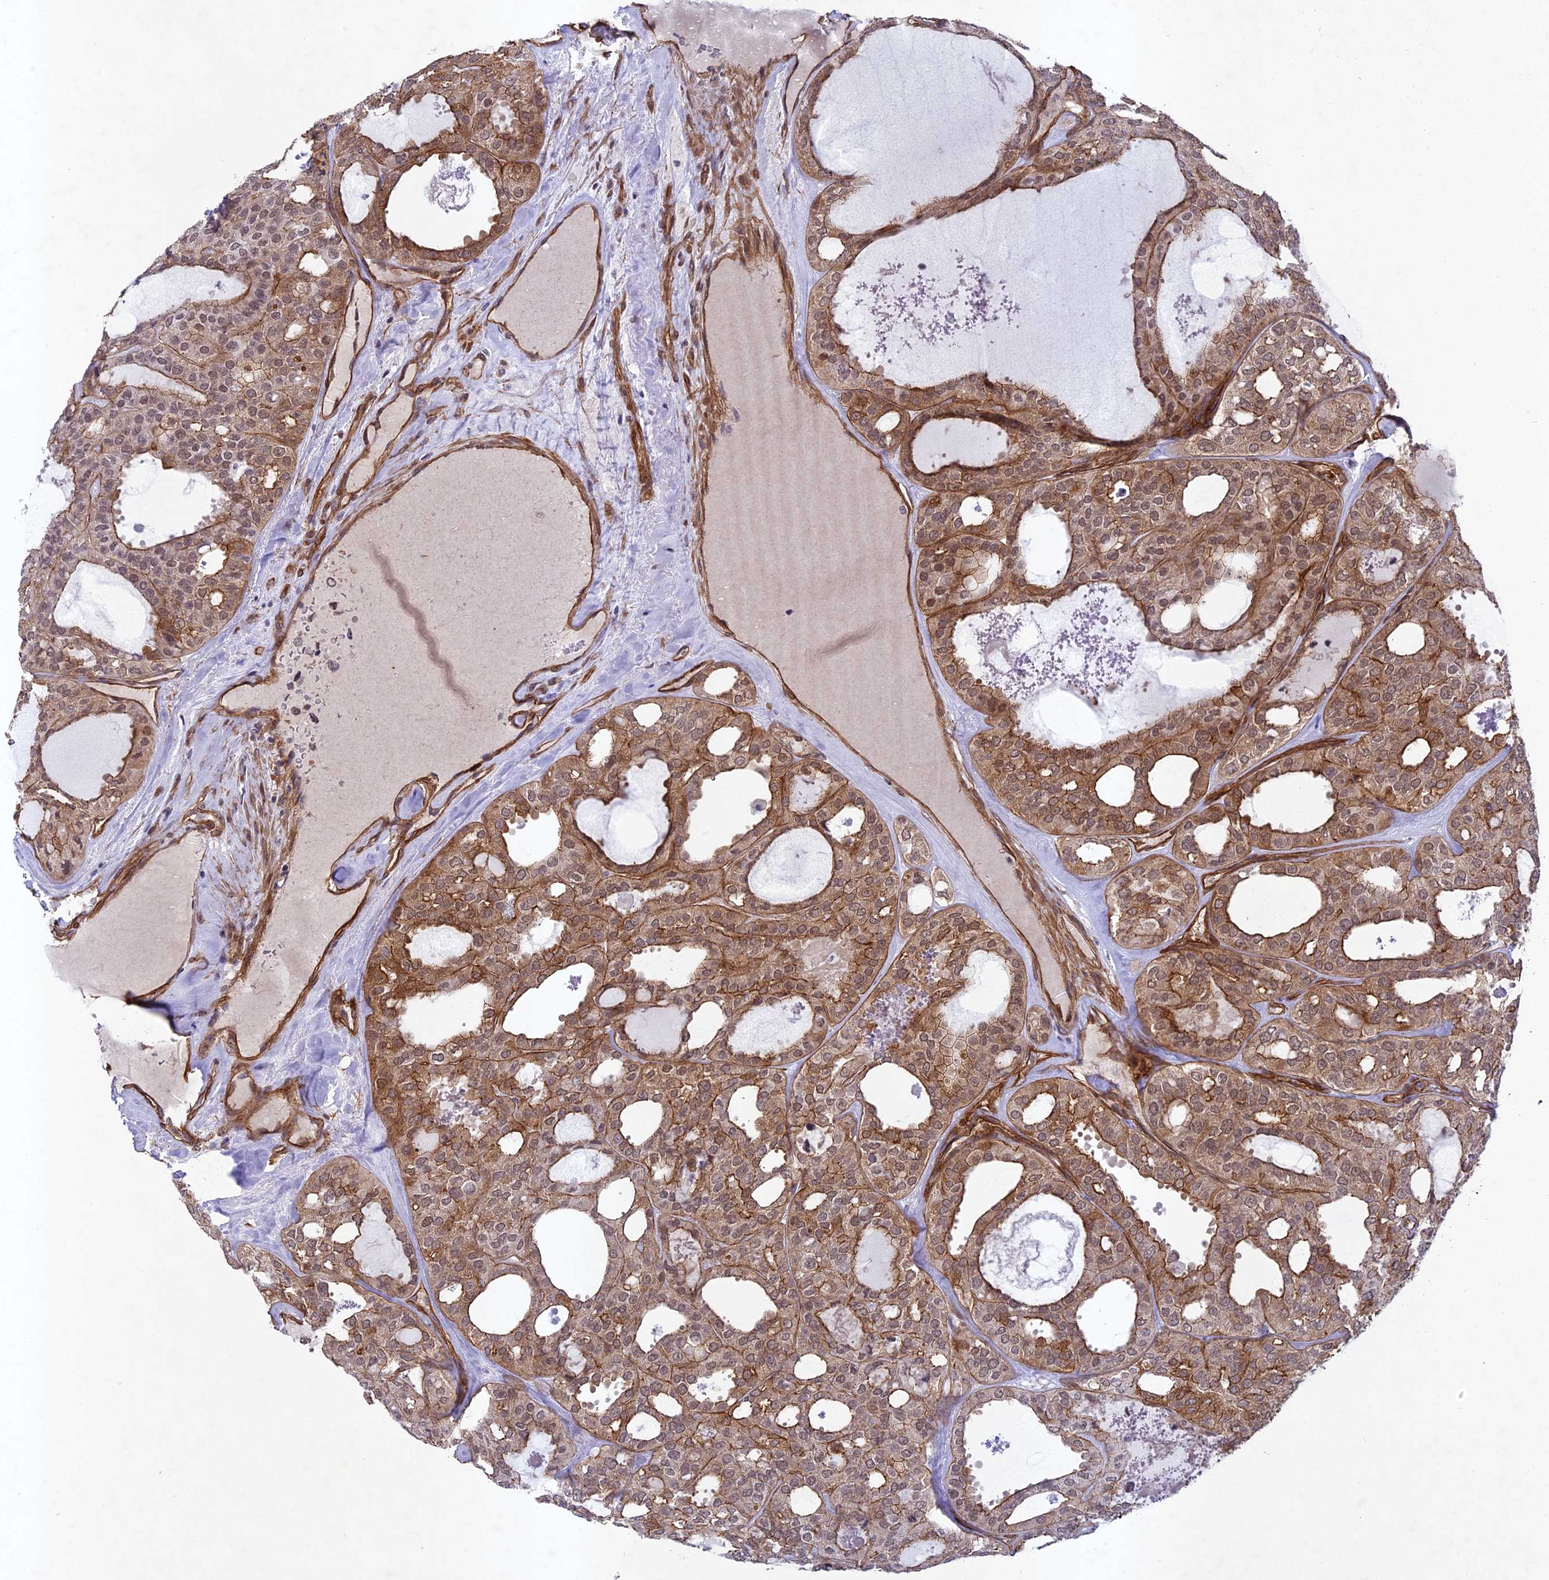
{"staining": {"intensity": "moderate", "quantity": ">75%", "location": "cytoplasmic/membranous,nuclear"}, "tissue": "thyroid cancer", "cell_type": "Tumor cells", "image_type": "cancer", "snomed": [{"axis": "morphology", "description": "Follicular adenoma carcinoma, NOS"}, {"axis": "topography", "description": "Thyroid gland"}], "caption": "Moderate cytoplasmic/membranous and nuclear positivity is appreciated in about >75% of tumor cells in follicular adenoma carcinoma (thyroid).", "gene": "TNS1", "patient": {"sex": "male", "age": 75}}